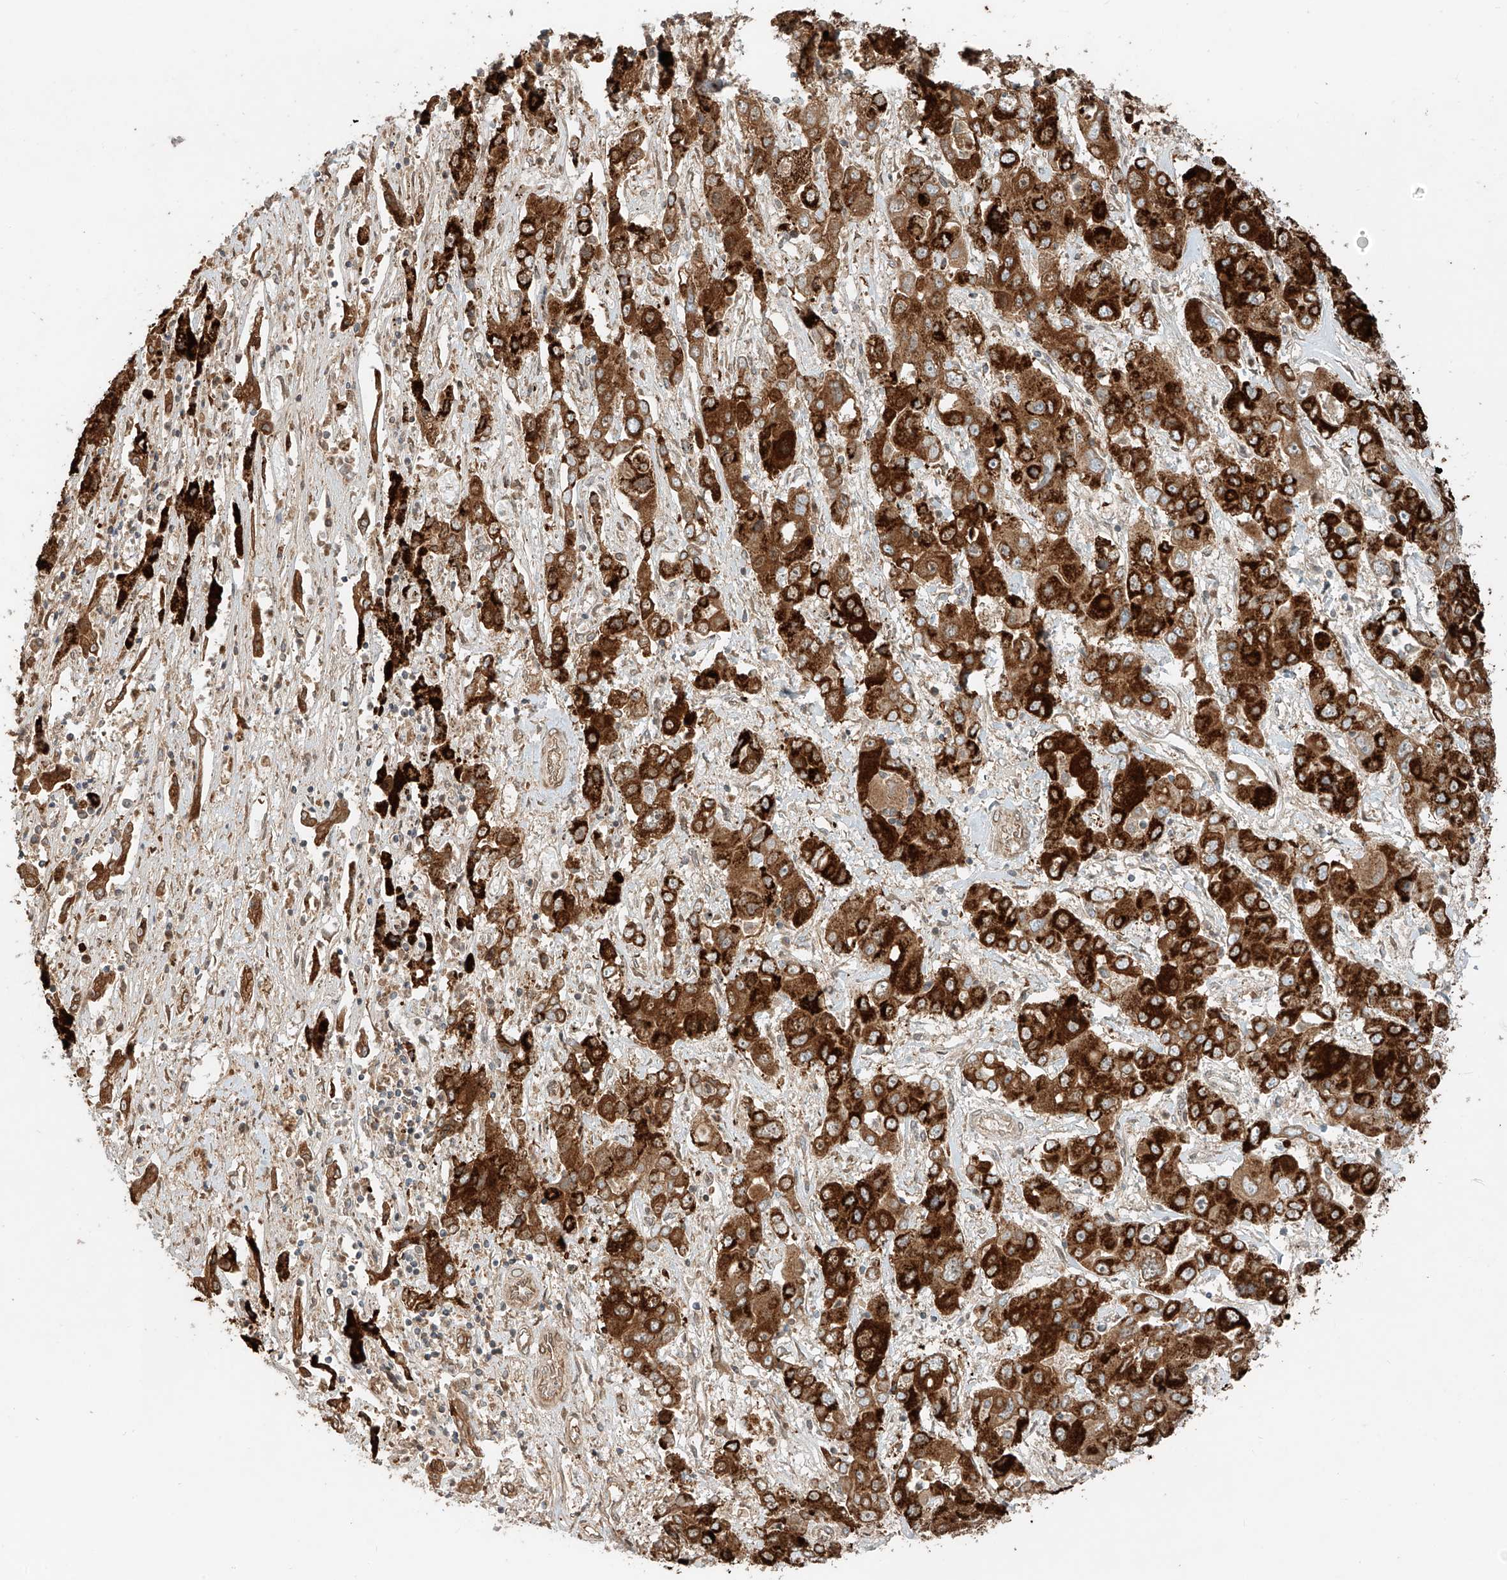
{"staining": {"intensity": "strong", "quantity": ">75%", "location": "cytoplasmic/membranous"}, "tissue": "liver cancer", "cell_type": "Tumor cells", "image_type": "cancer", "snomed": [{"axis": "morphology", "description": "Cholangiocarcinoma"}, {"axis": "topography", "description": "Liver"}], "caption": "A brown stain highlights strong cytoplasmic/membranous positivity of a protein in human liver cholangiocarcinoma tumor cells.", "gene": "CEP162", "patient": {"sex": "male", "age": 67}}